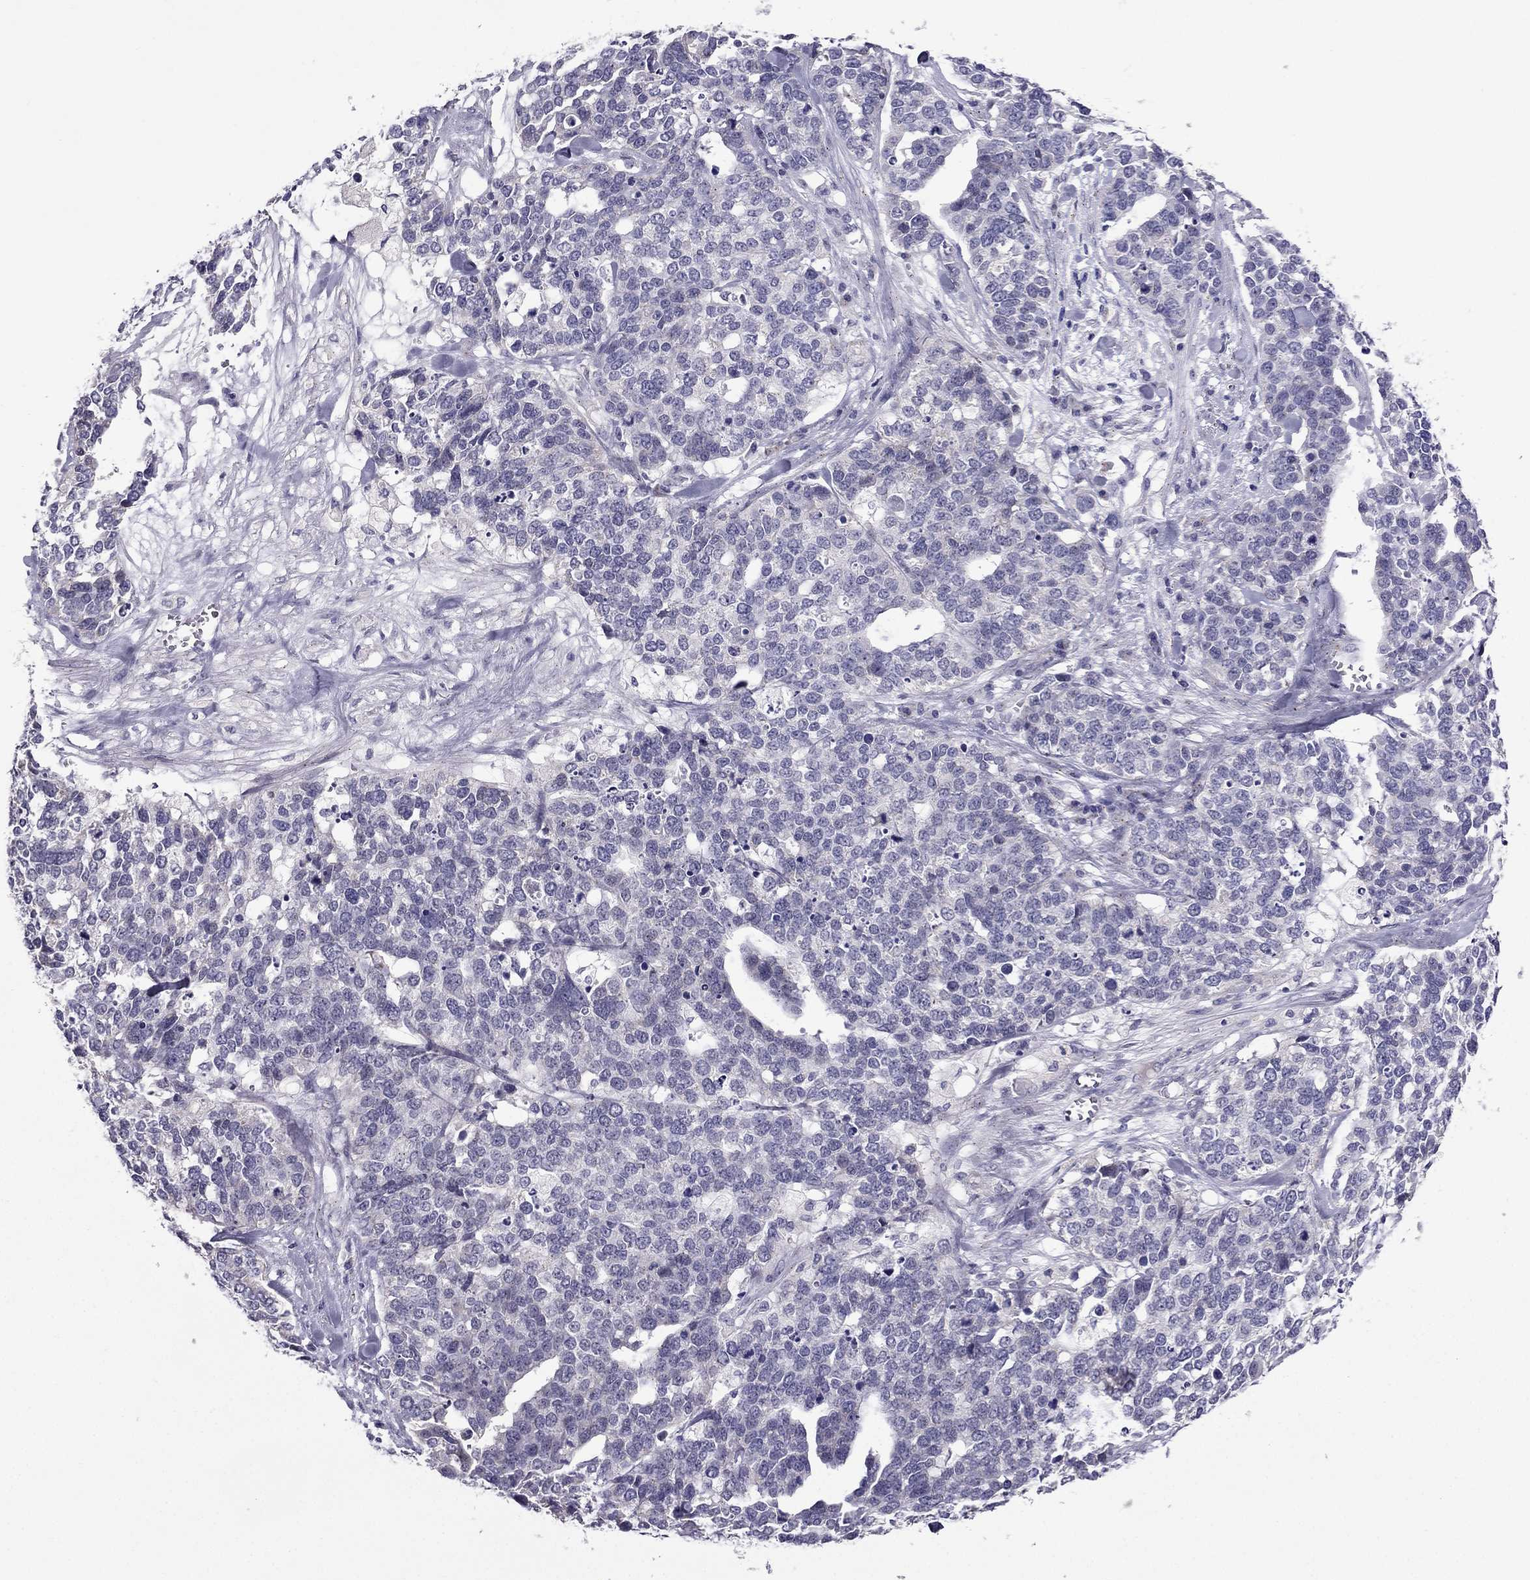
{"staining": {"intensity": "negative", "quantity": "none", "location": "none"}, "tissue": "ovarian cancer", "cell_type": "Tumor cells", "image_type": "cancer", "snomed": [{"axis": "morphology", "description": "Carcinoma, endometroid"}, {"axis": "topography", "description": "Ovary"}], "caption": "Immunohistochemistry micrograph of neoplastic tissue: endometroid carcinoma (ovarian) stained with DAB (3,3'-diaminobenzidine) demonstrates no significant protein expression in tumor cells. (Stains: DAB immunohistochemistry (IHC) with hematoxylin counter stain, Microscopy: brightfield microscopy at high magnification).", "gene": "MYBPH", "patient": {"sex": "female", "age": 65}}